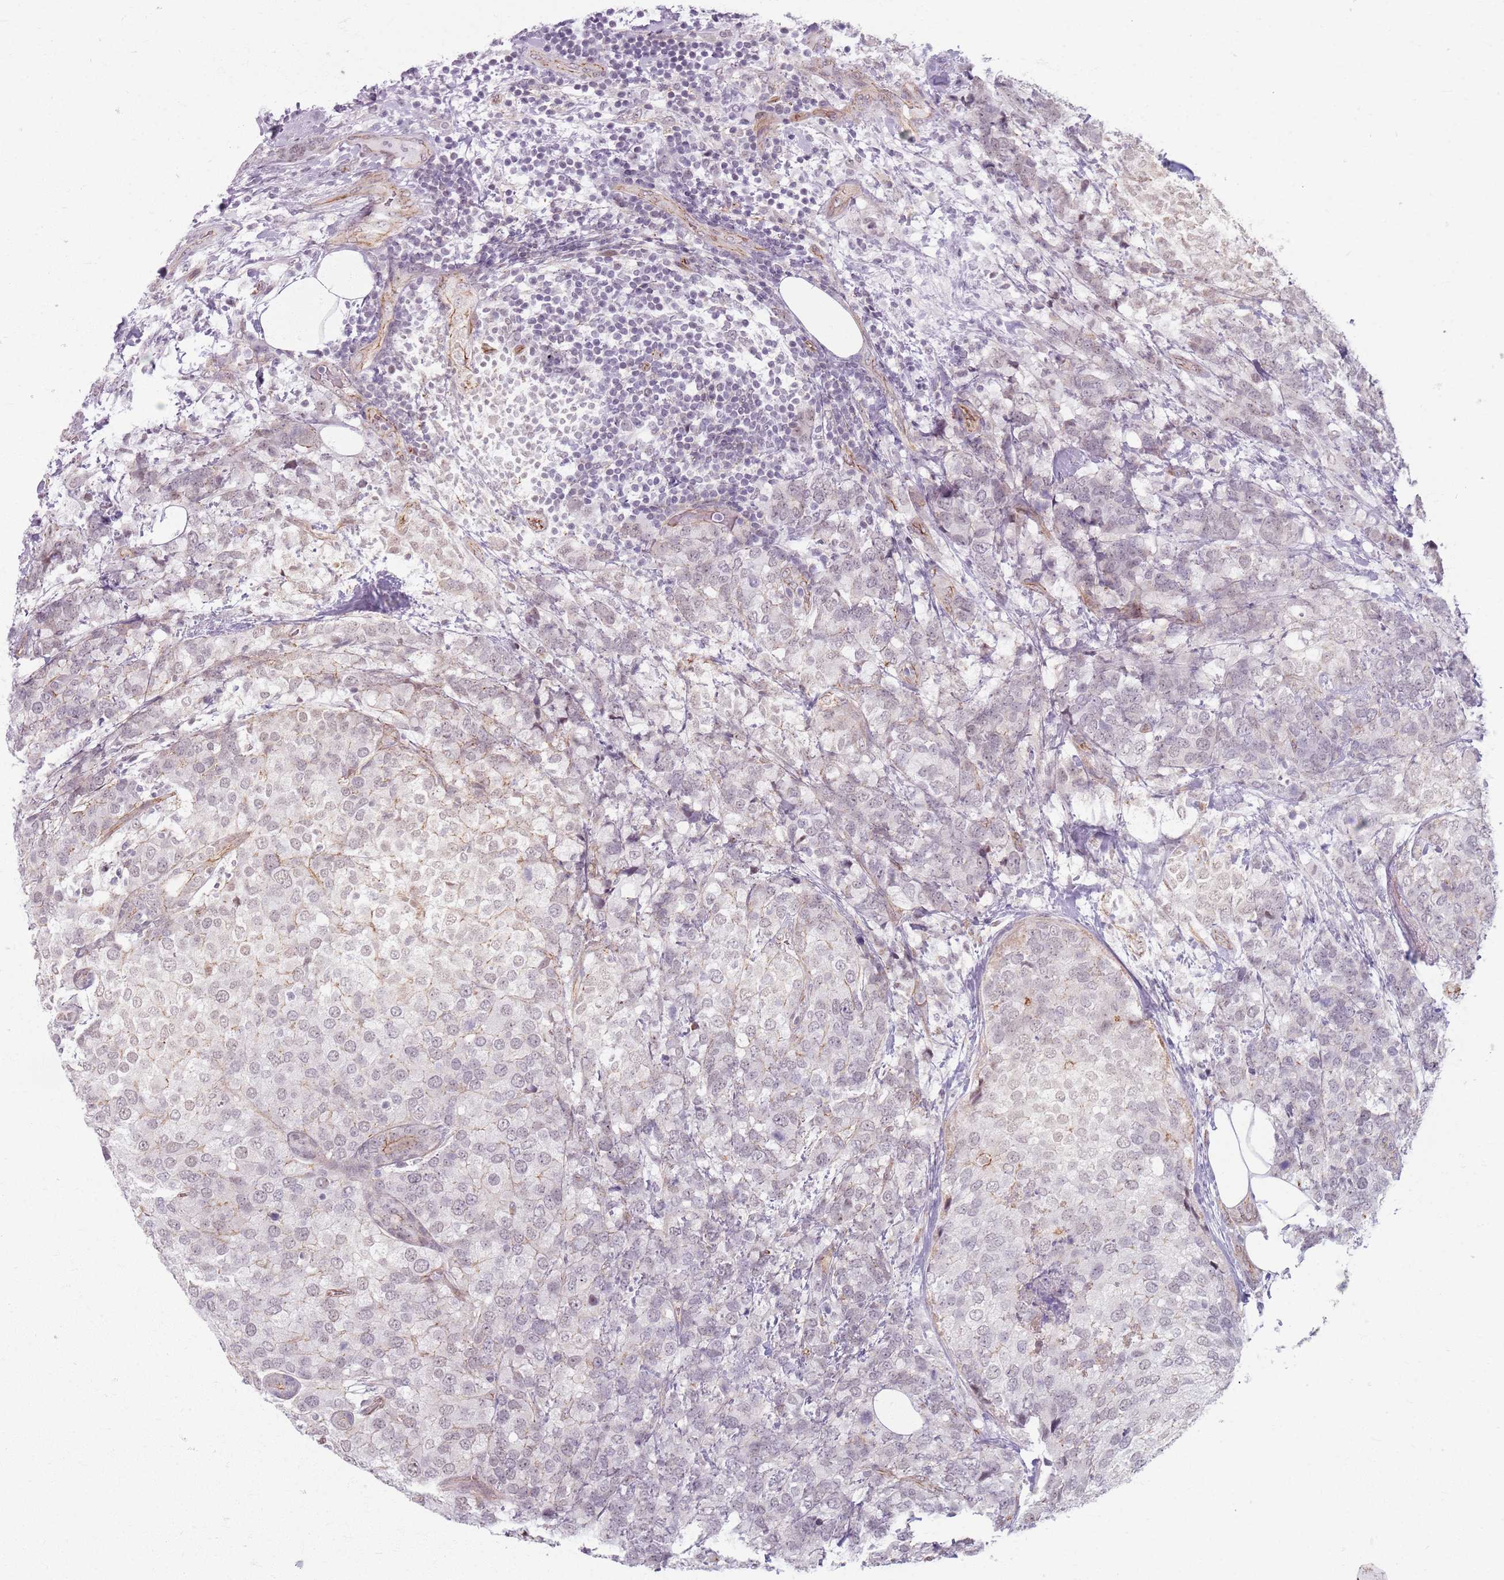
{"staining": {"intensity": "negative", "quantity": "none", "location": "none"}, "tissue": "breast cancer", "cell_type": "Tumor cells", "image_type": "cancer", "snomed": [{"axis": "morphology", "description": "Lobular carcinoma"}, {"axis": "topography", "description": "Breast"}], "caption": "This is an IHC image of breast cancer. There is no positivity in tumor cells.", "gene": "KCNA5", "patient": {"sex": "female", "age": 59}}